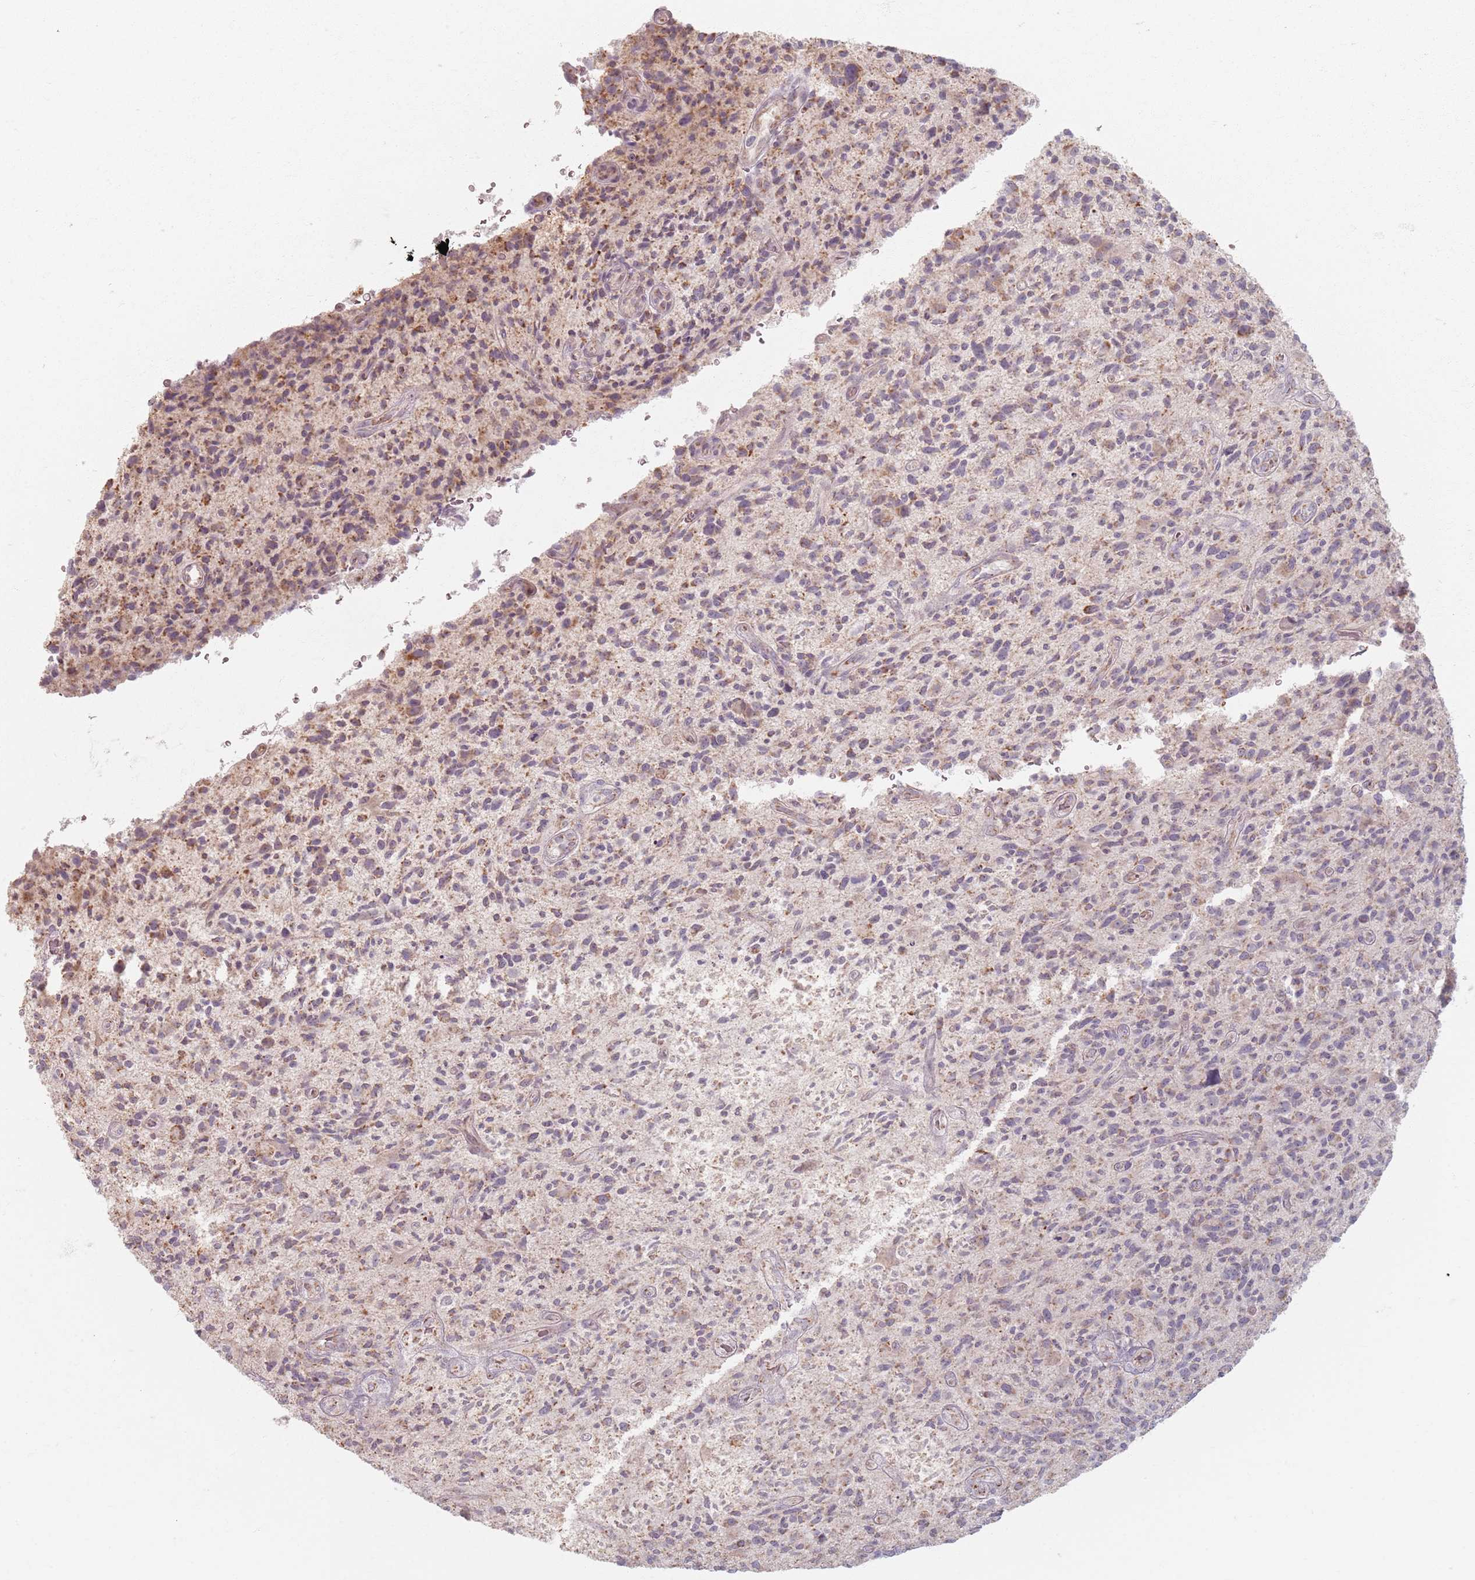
{"staining": {"intensity": "moderate", "quantity": "<25%", "location": "cytoplasmic/membranous"}, "tissue": "glioma", "cell_type": "Tumor cells", "image_type": "cancer", "snomed": [{"axis": "morphology", "description": "Glioma, malignant, High grade"}, {"axis": "topography", "description": "Brain"}], "caption": "Brown immunohistochemical staining in malignant glioma (high-grade) demonstrates moderate cytoplasmic/membranous positivity in about <25% of tumor cells.", "gene": "PKD2L2", "patient": {"sex": "male", "age": 47}}